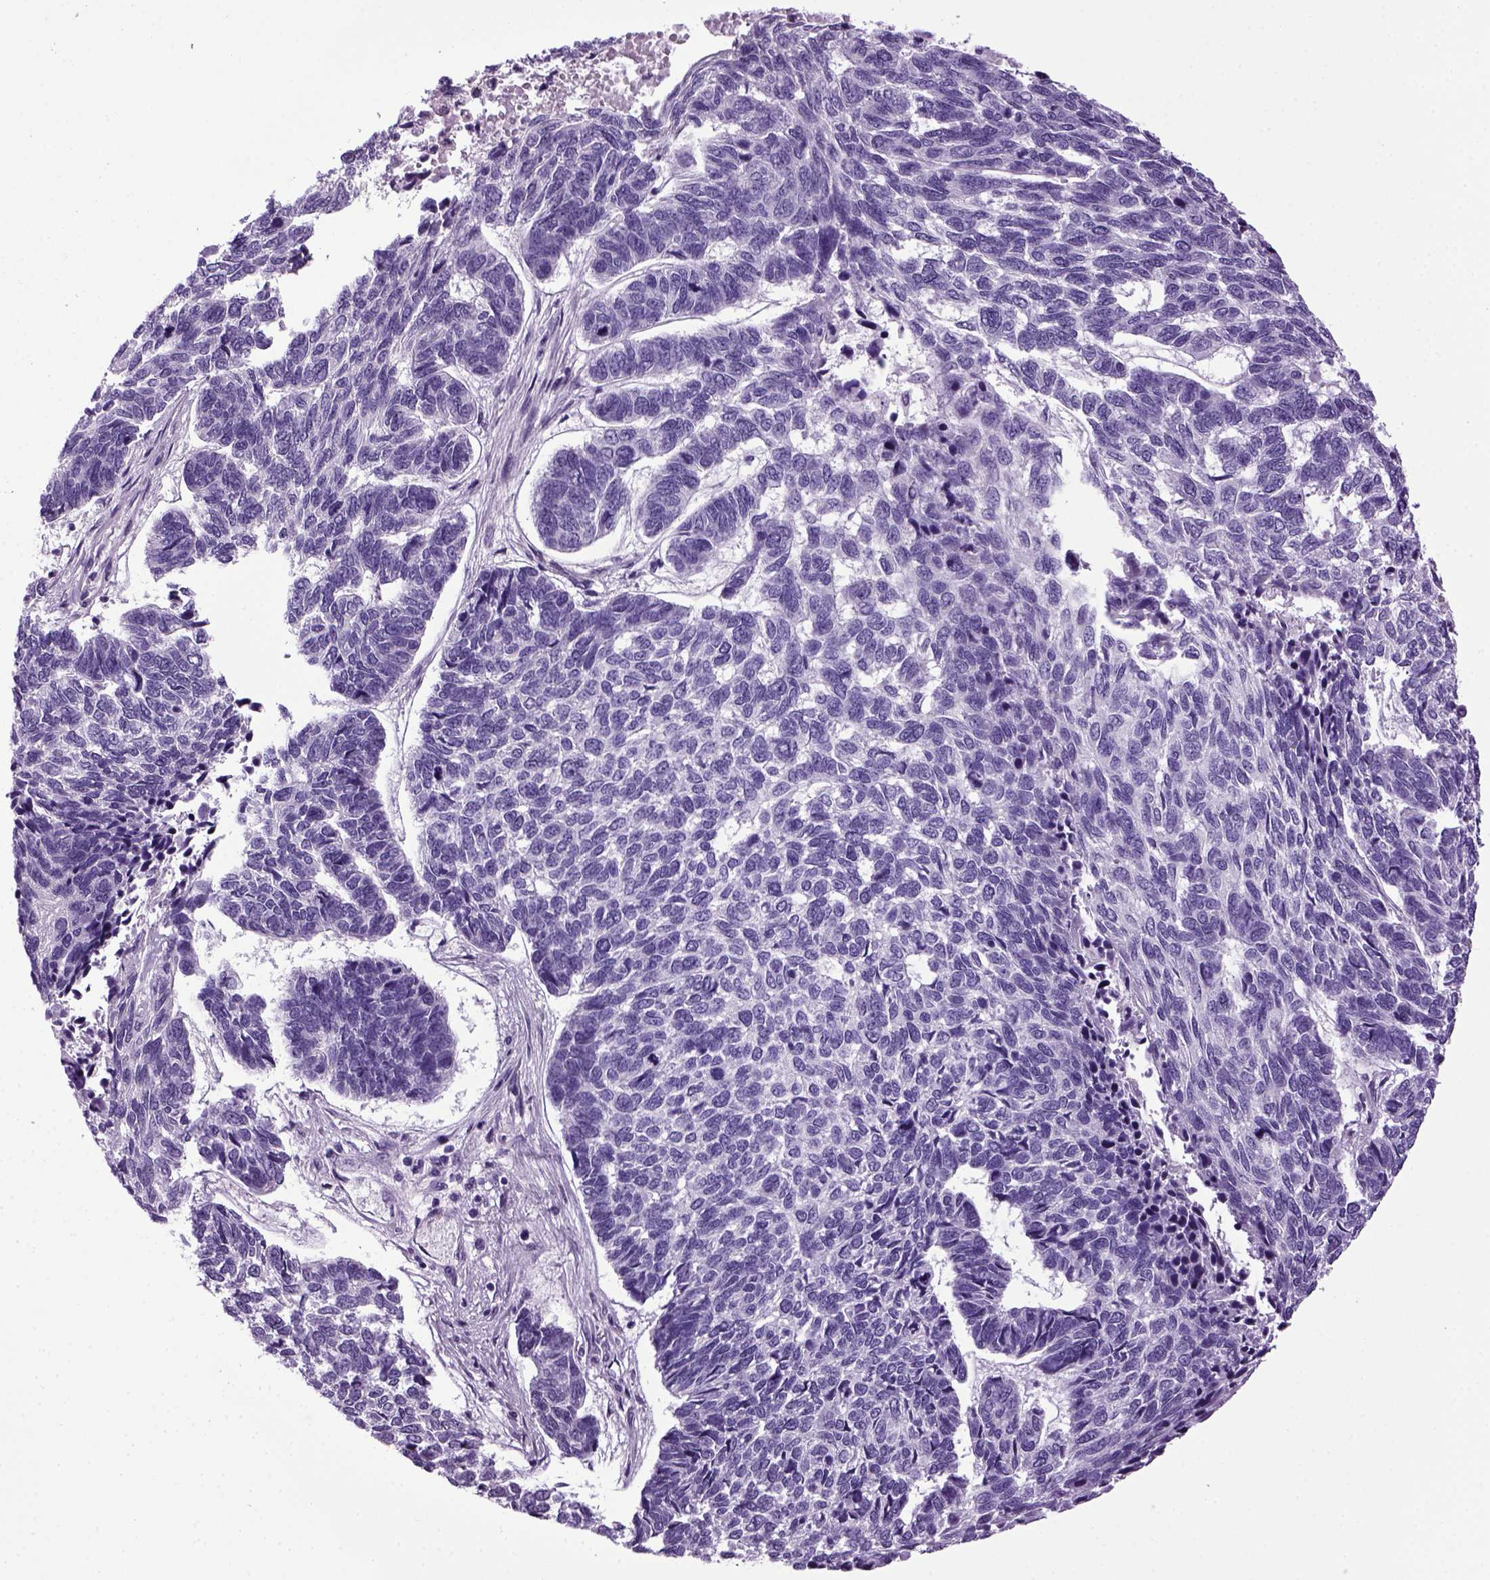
{"staining": {"intensity": "negative", "quantity": "none", "location": "none"}, "tissue": "skin cancer", "cell_type": "Tumor cells", "image_type": "cancer", "snomed": [{"axis": "morphology", "description": "Basal cell carcinoma"}, {"axis": "topography", "description": "Skin"}], "caption": "Tumor cells show no significant expression in skin cancer.", "gene": "HMCN2", "patient": {"sex": "female", "age": 65}}